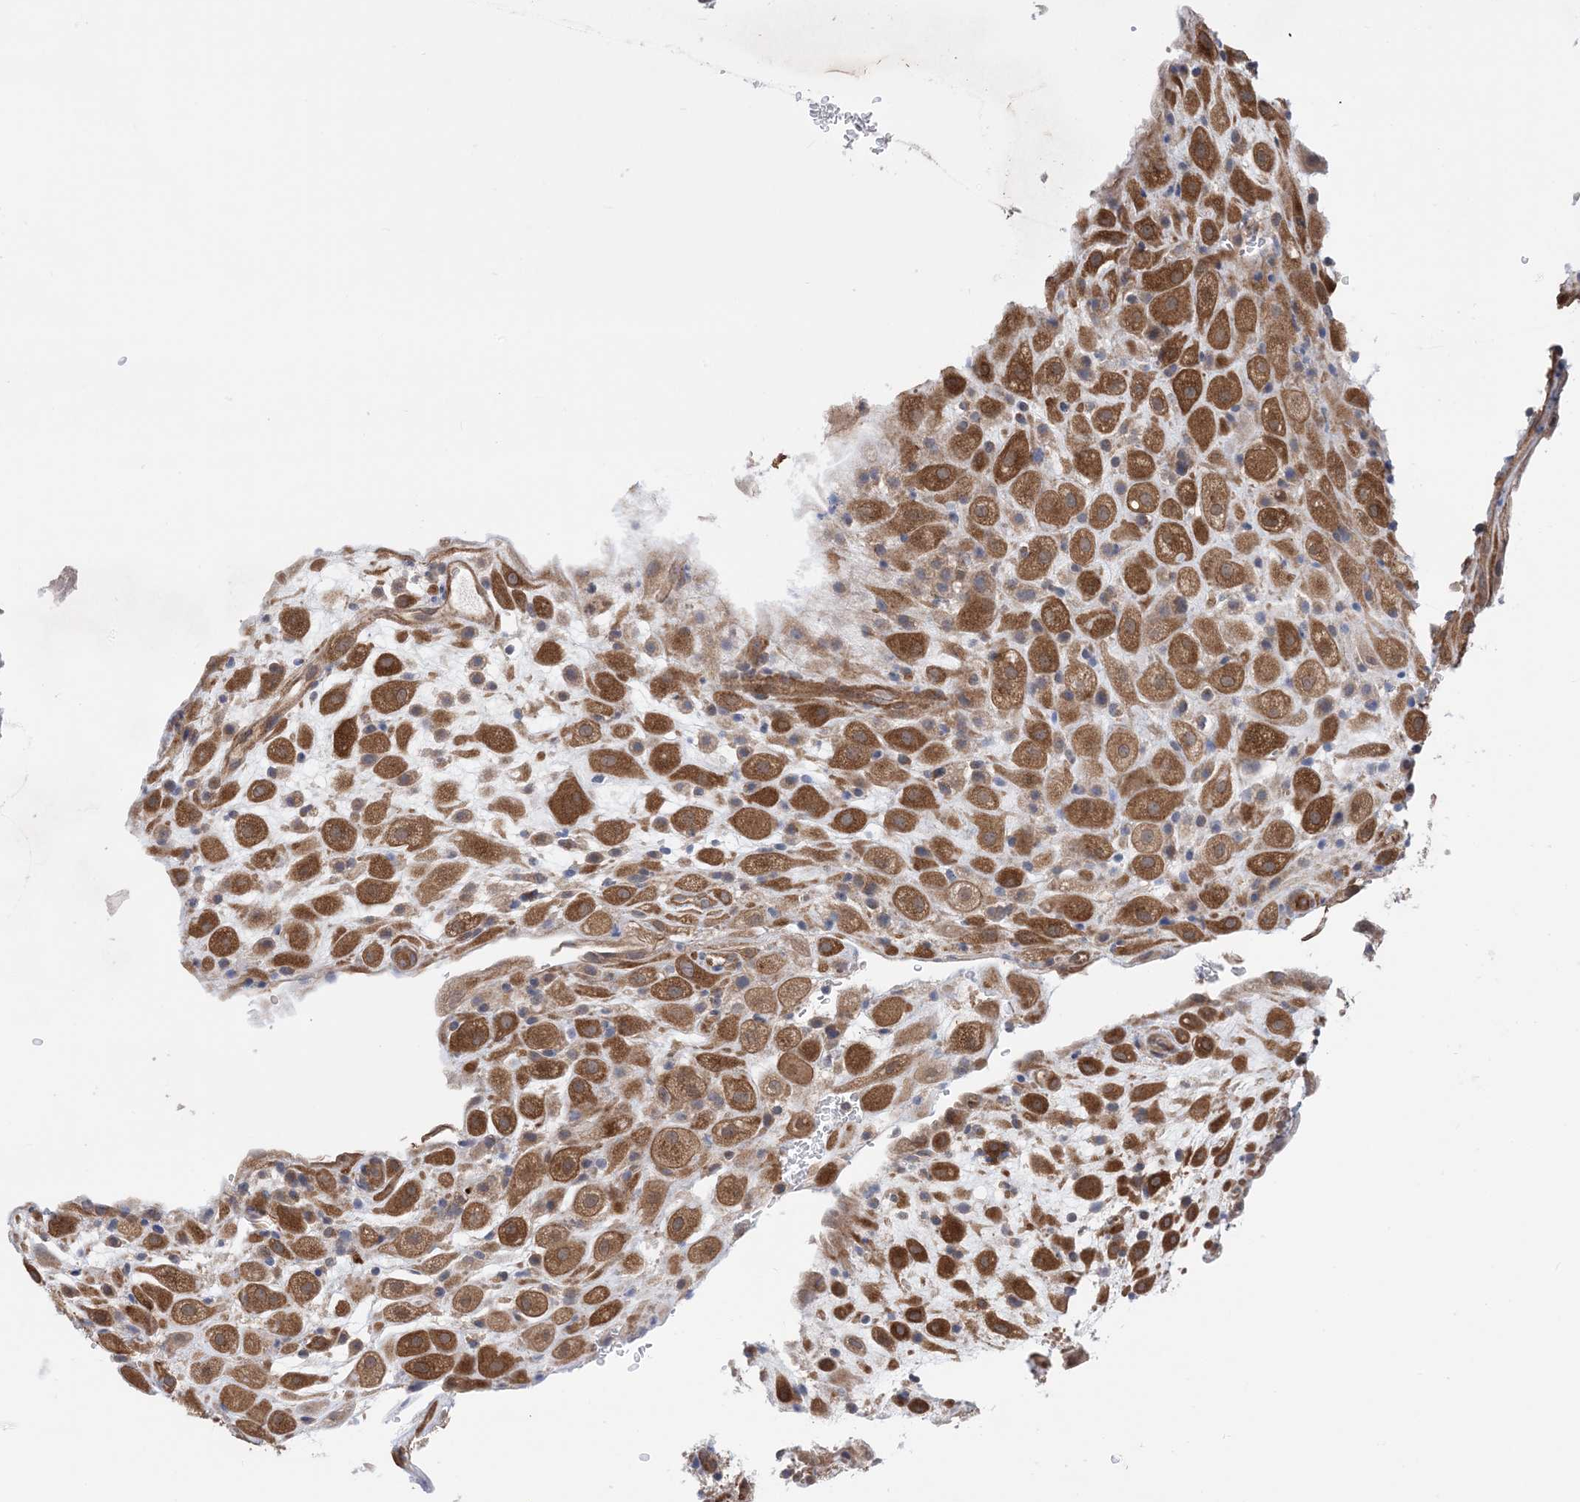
{"staining": {"intensity": "strong", "quantity": ">75%", "location": "cytoplasmic/membranous"}, "tissue": "placenta", "cell_type": "Decidual cells", "image_type": "normal", "snomed": [{"axis": "morphology", "description": "Normal tissue, NOS"}, {"axis": "topography", "description": "Placenta"}], "caption": "This histopathology image displays immunohistochemistry (IHC) staining of unremarkable human placenta, with high strong cytoplasmic/membranous staining in about >75% of decidual cells.", "gene": "EHBP1", "patient": {"sex": "female", "age": 35}}